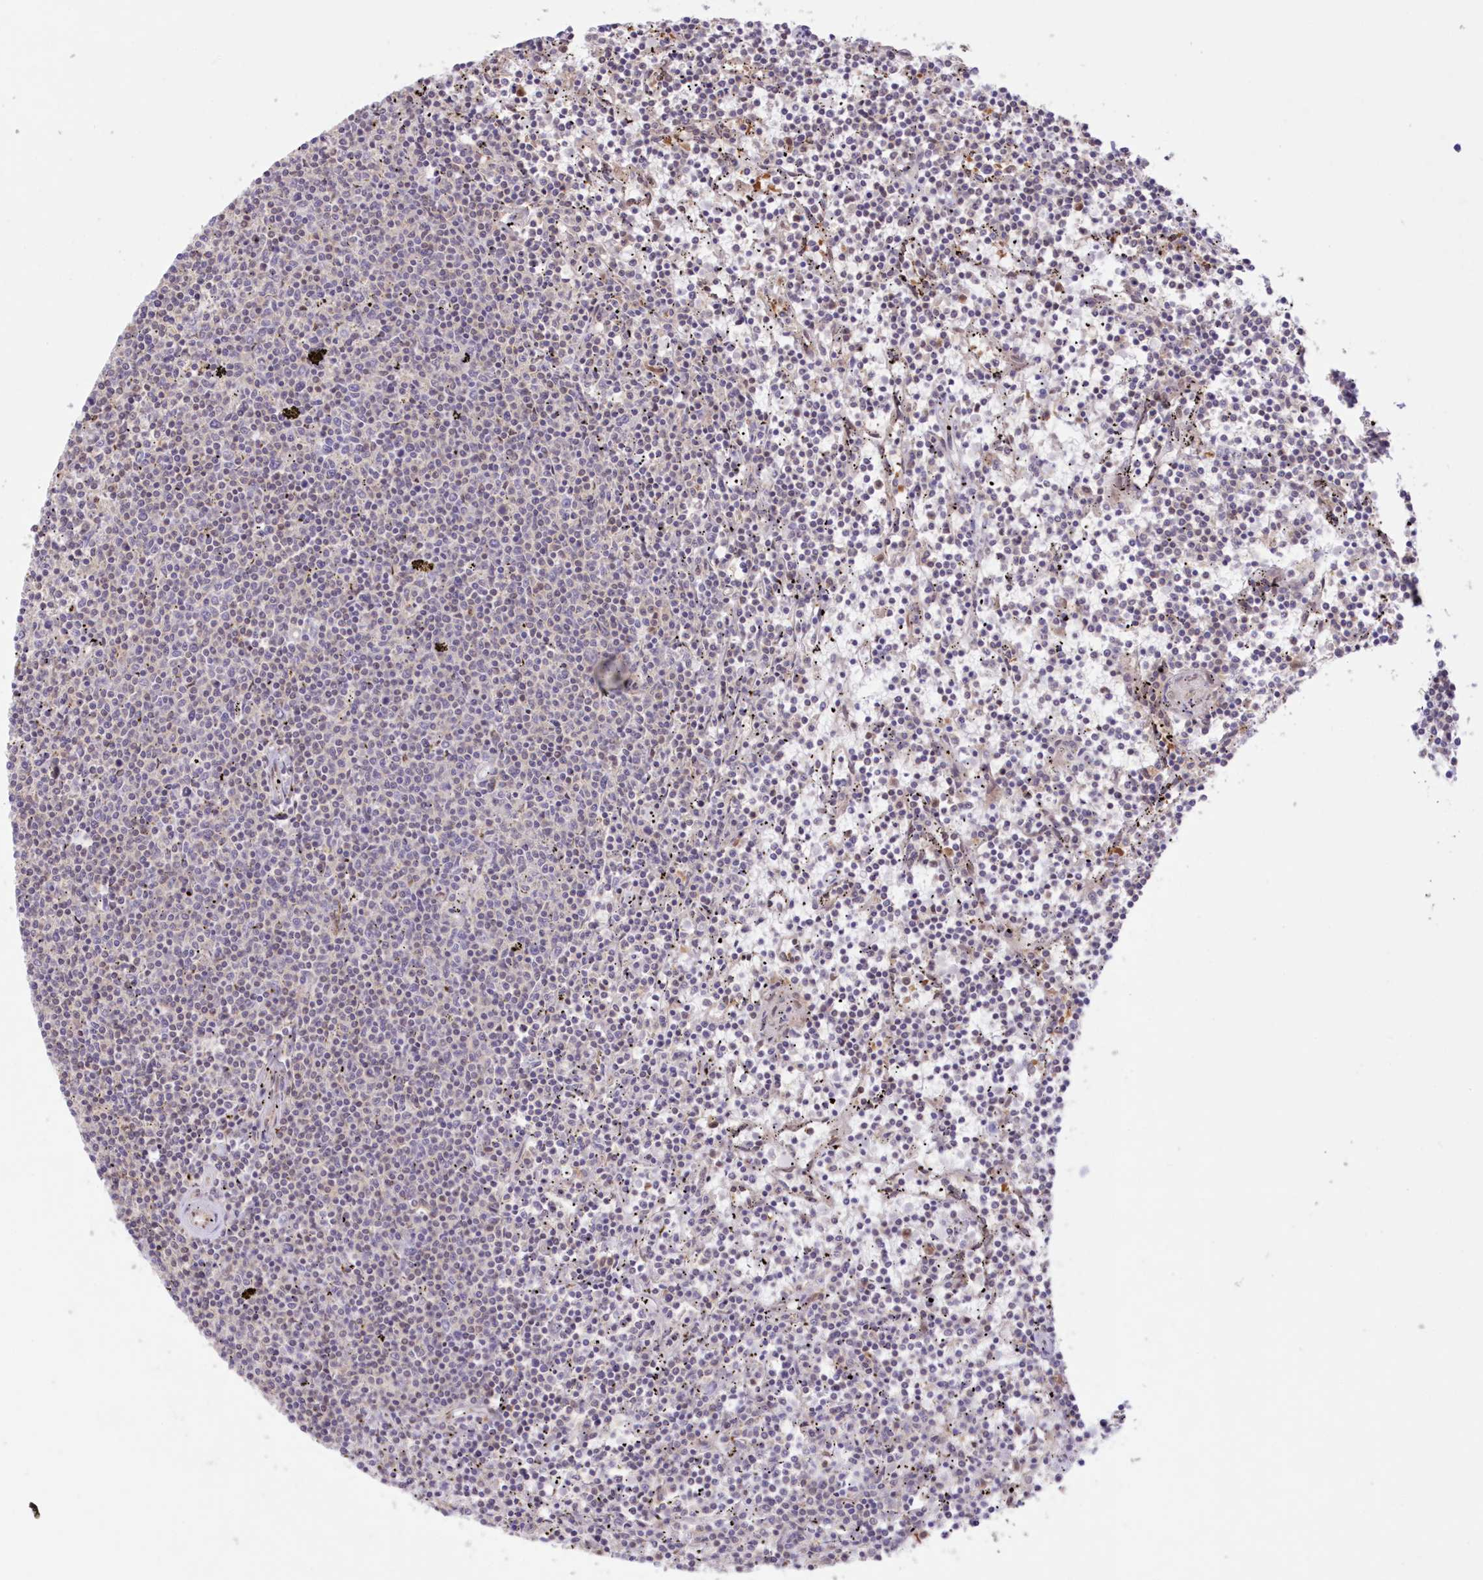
{"staining": {"intensity": "negative", "quantity": "none", "location": "none"}, "tissue": "lymphoma", "cell_type": "Tumor cells", "image_type": "cancer", "snomed": [{"axis": "morphology", "description": "Malignant lymphoma, non-Hodgkin's type, Low grade"}, {"axis": "topography", "description": "Spleen"}], "caption": "This is an immunohistochemistry (IHC) image of human lymphoma. There is no positivity in tumor cells.", "gene": "RNPEP", "patient": {"sex": "female", "age": 50}}